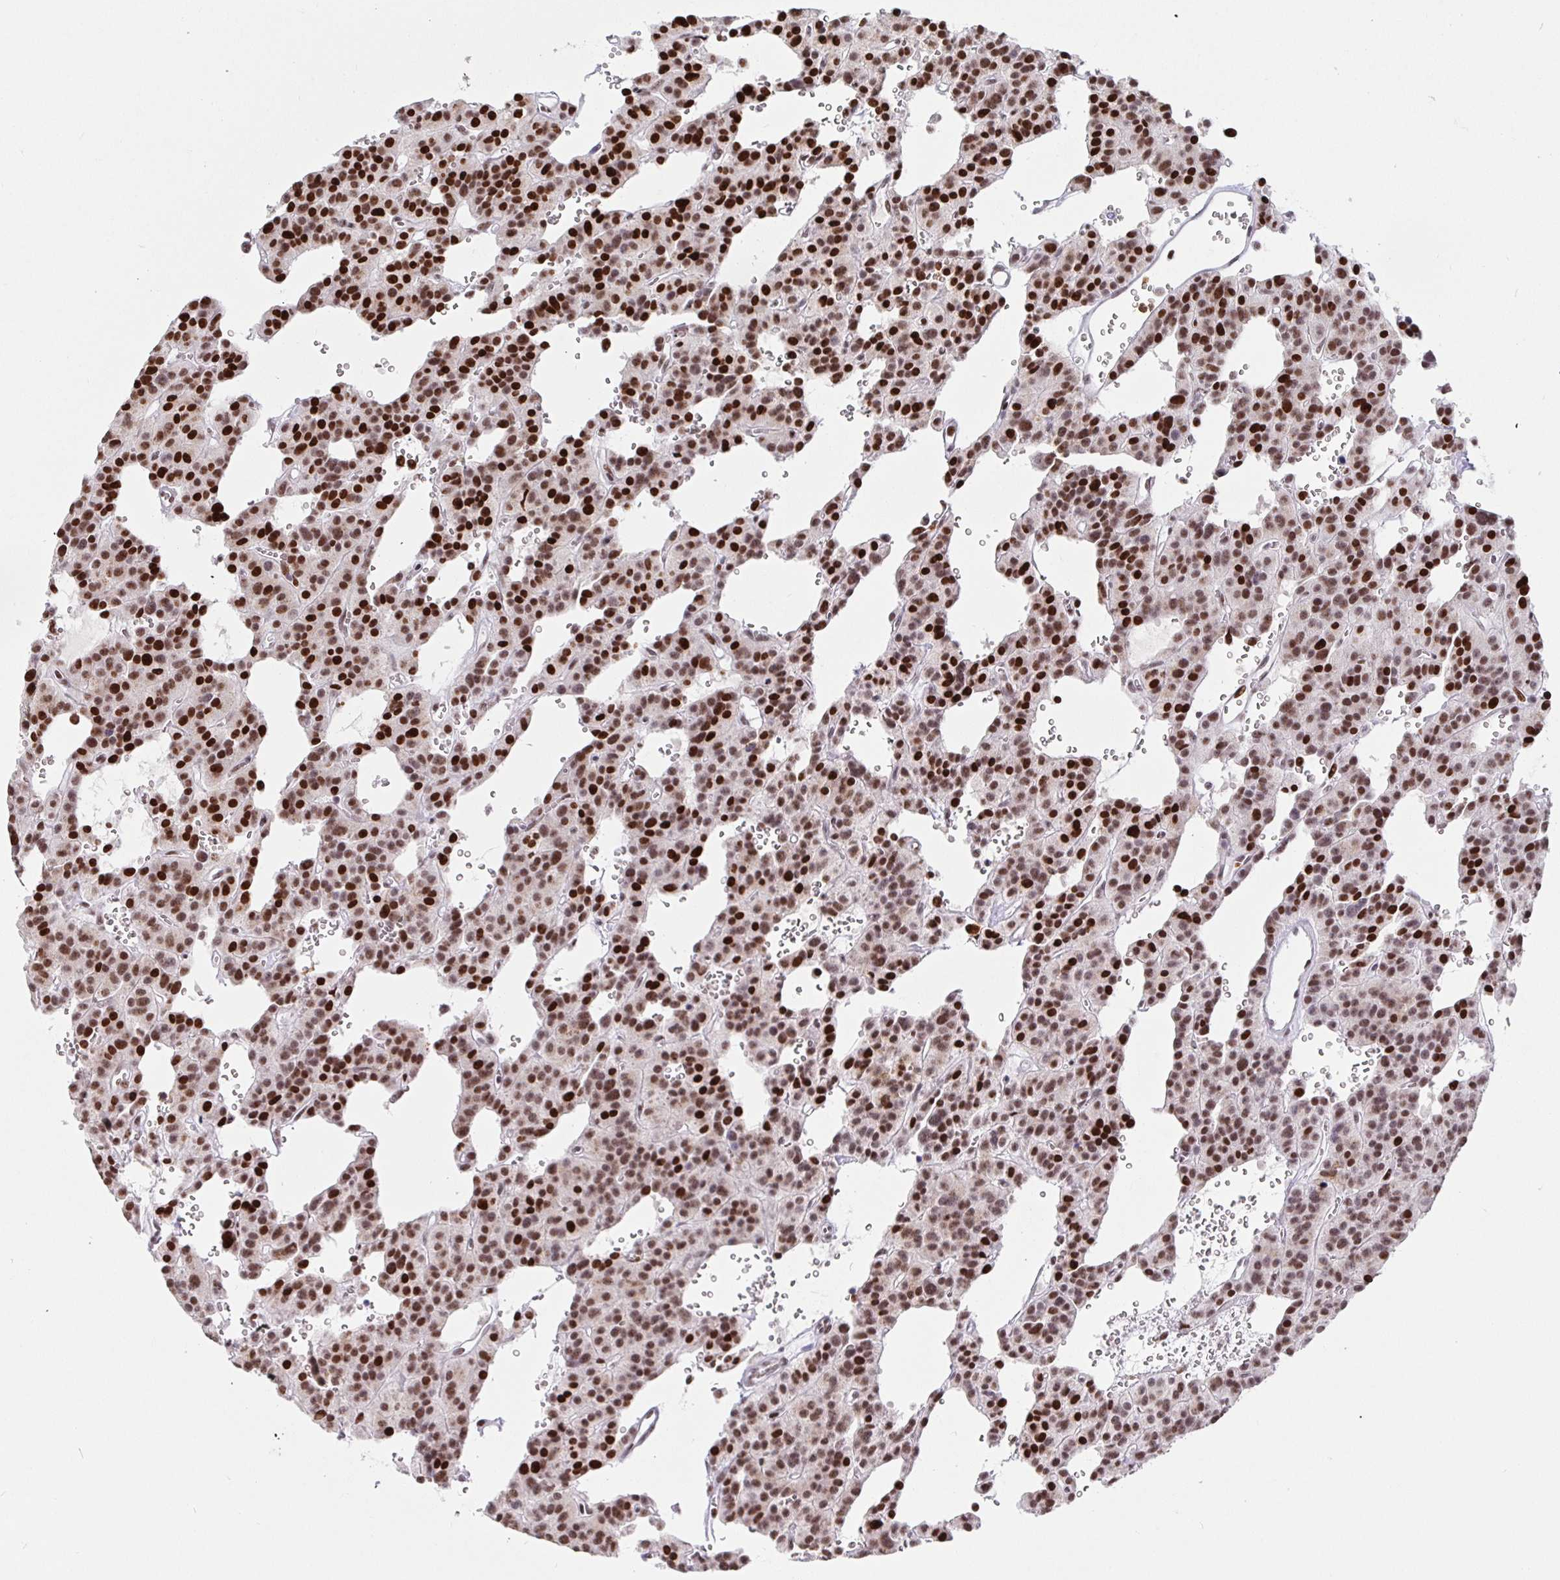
{"staining": {"intensity": "strong", "quantity": ">75%", "location": "nuclear"}, "tissue": "carcinoid", "cell_type": "Tumor cells", "image_type": "cancer", "snomed": [{"axis": "morphology", "description": "Carcinoid, malignant, NOS"}, {"axis": "topography", "description": "Lung"}], "caption": "Protein expression analysis of carcinoid (malignant) reveals strong nuclear expression in about >75% of tumor cells. The staining was performed using DAB, with brown indicating positive protein expression. Nuclei are stained blue with hematoxylin.", "gene": "SETD5", "patient": {"sex": "female", "age": 71}}